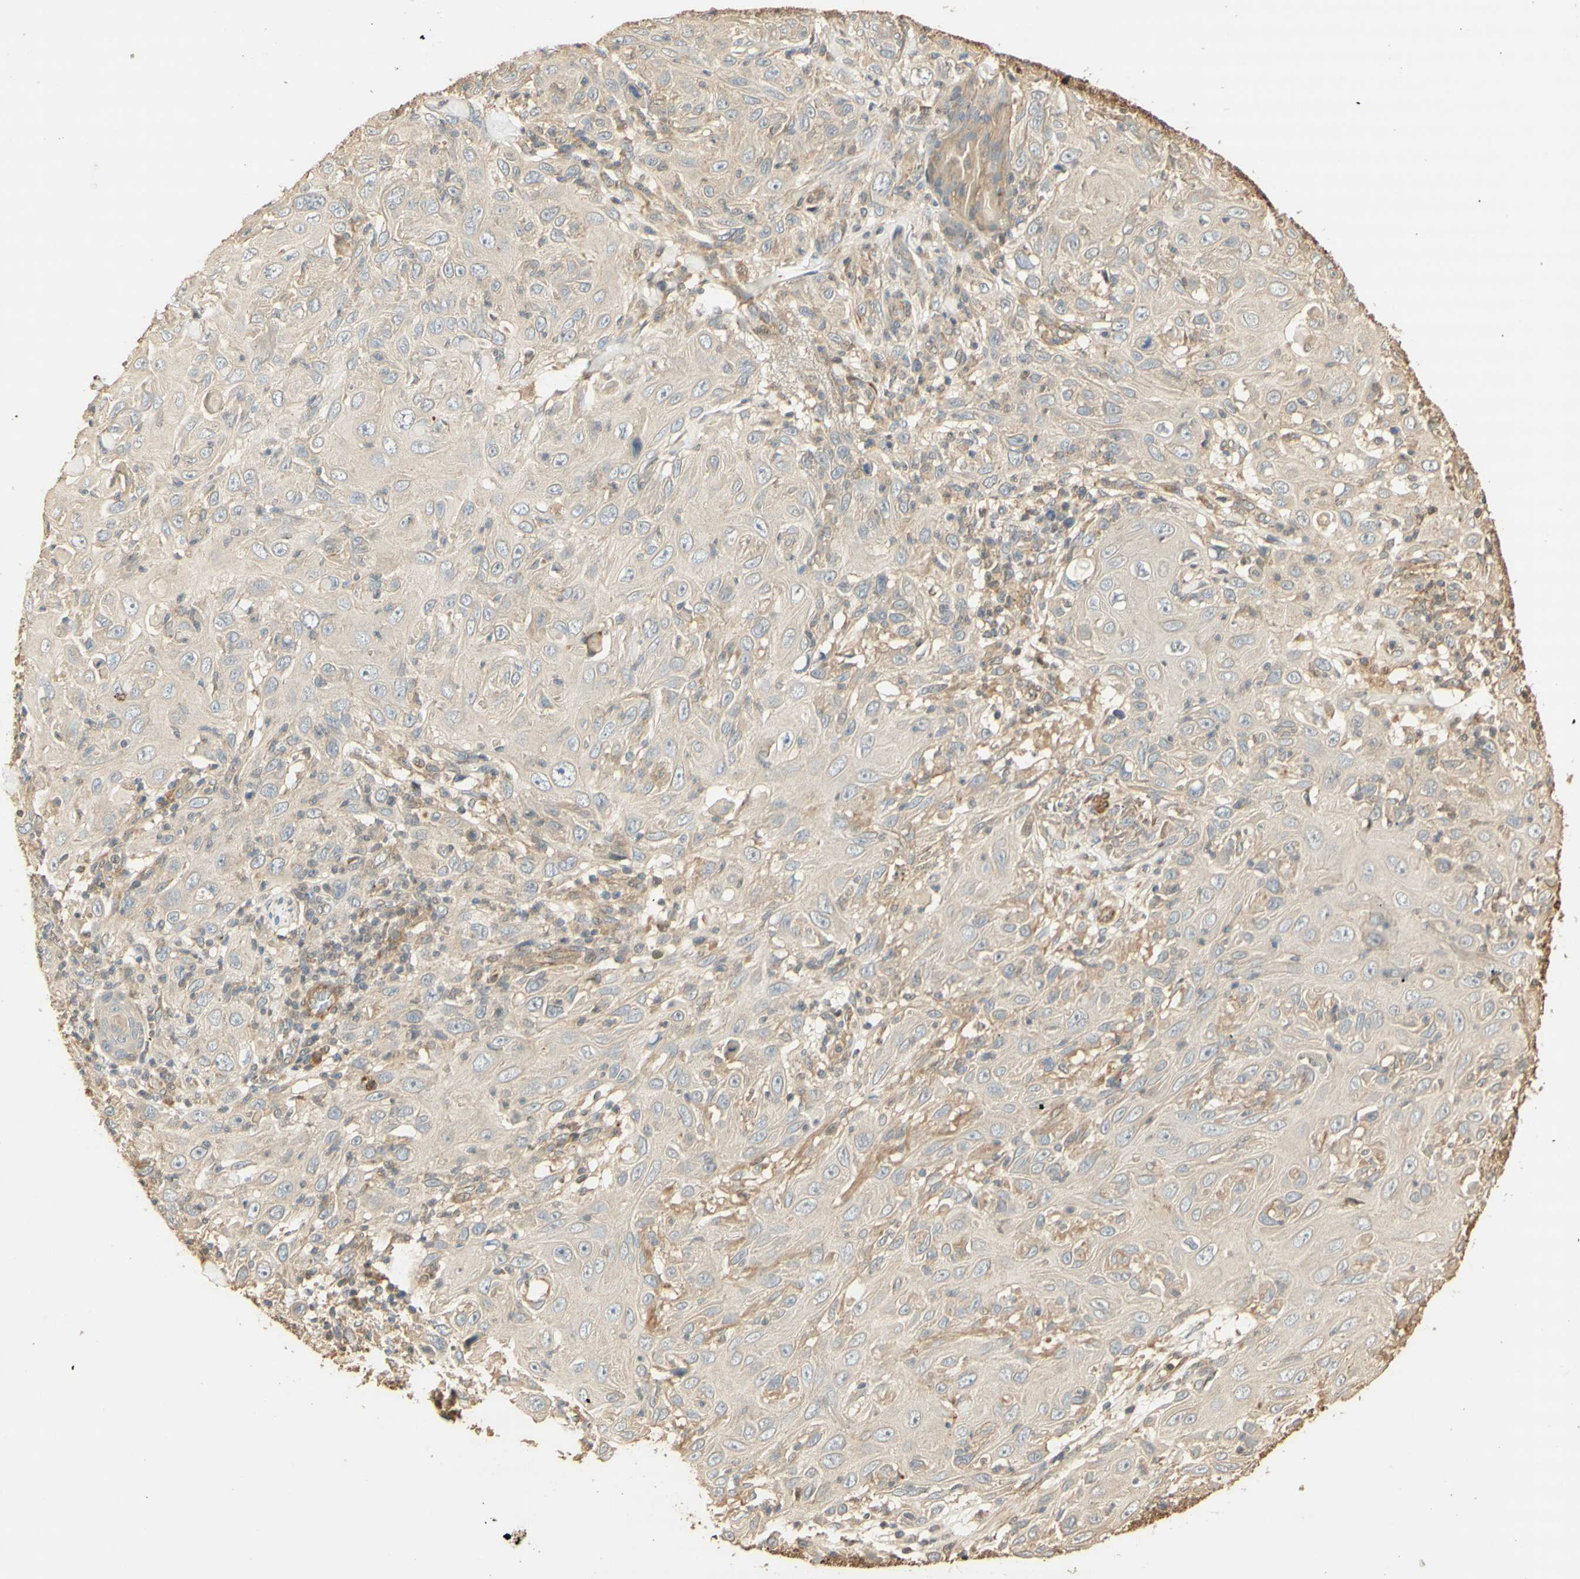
{"staining": {"intensity": "weak", "quantity": "25%-75%", "location": "cytoplasmic/membranous"}, "tissue": "skin cancer", "cell_type": "Tumor cells", "image_type": "cancer", "snomed": [{"axis": "morphology", "description": "Squamous cell carcinoma, NOS"}, {"axis": "topography", "description": "Skin"}], "caption": "IHC of human skin cancer (squamous cell carcinoma) exhibits low levels of weak cytoplasmic/membranous staining in approximately 25%-75% of tumor cells.", "gene": "AGER", "patient": {"sex": "female", "age": 88}}